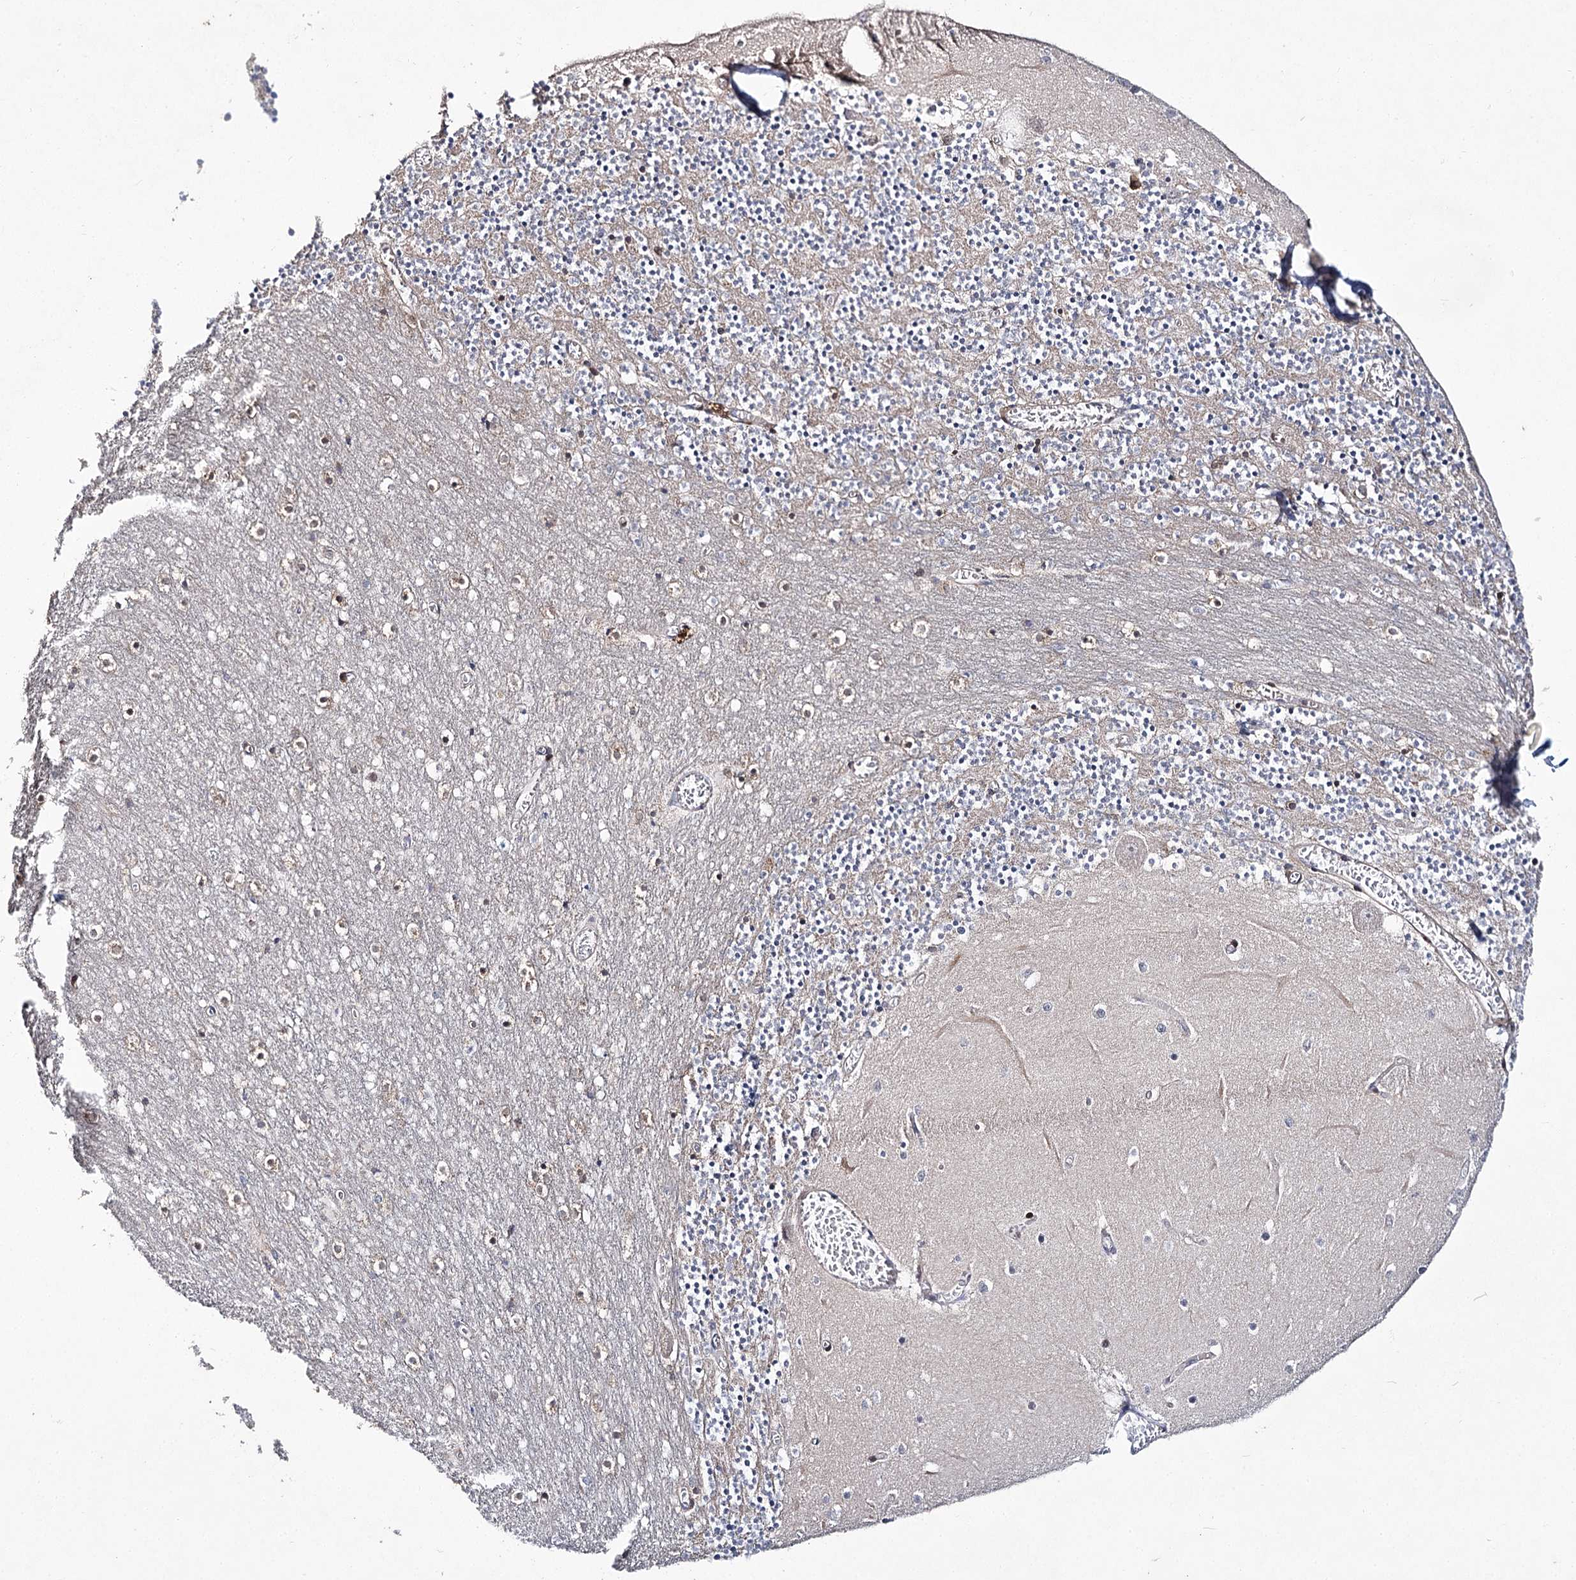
{"staining": {"intensity": "moderate", "quantity": "25%-75%", "location": "cytoplasmic/membranous"}, "tissue": "cerebellum", "cell_type": "Cells in granular layer", "image_type": "normal", "snomed": [{"axis": "morphology", "description": "Normal tissue, NOS"}, {"axis": "topography", "description": "Cerebellum"}], "caption": "Human cerebellum stained with a brown dye displays moderate cytoplasmic/membranous positive staining in about 25%-75% of cells in granular layer.", "gene": "VWA2", "patient": {"sex": "female", "age": 28}}